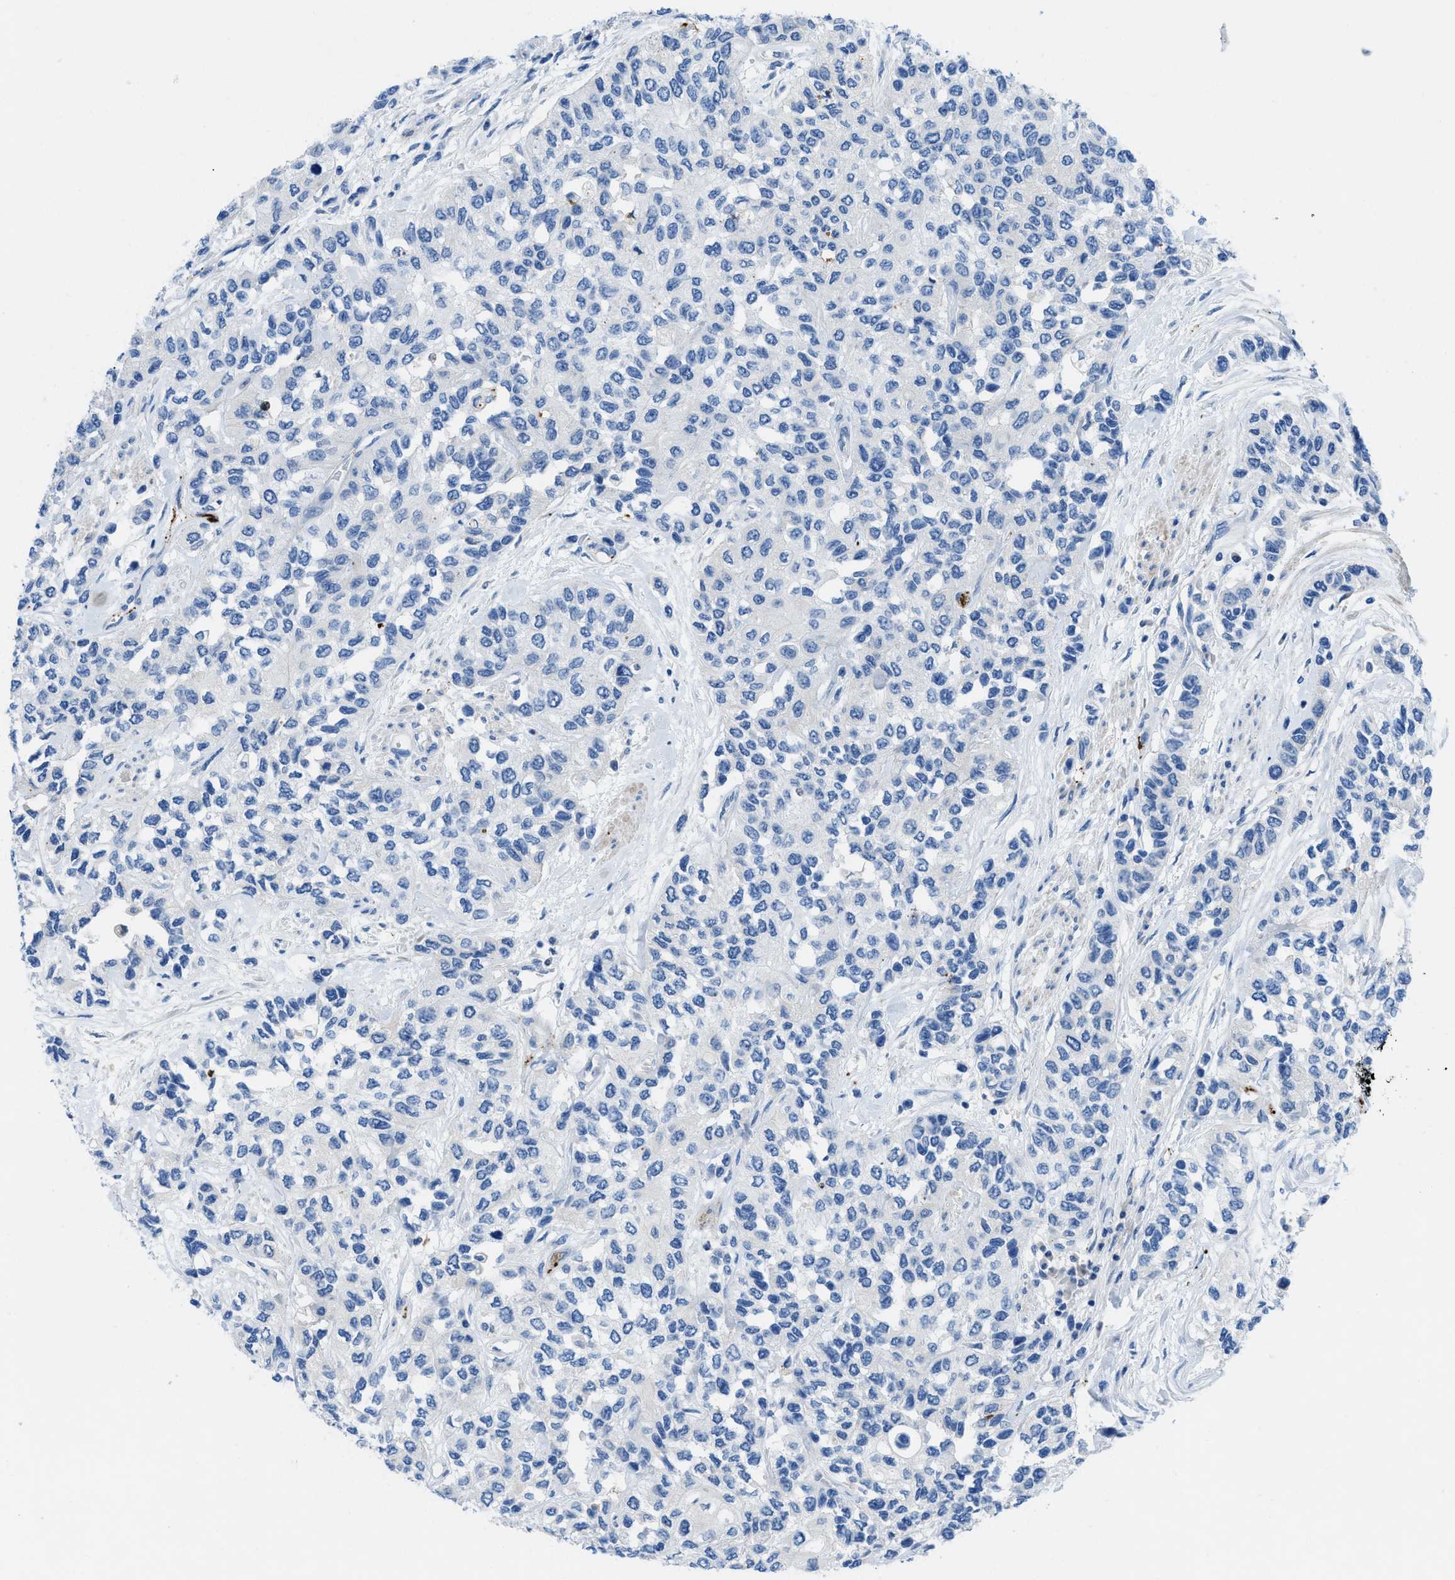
{"staining": {"intensity": "negative", "quantity": "none", "location": "none"}, "tissue": "urothelial cancer", "cell_type": "Tumor cells", "image_type": "cancer", "snomed": [{"axis": "morphology", "description": "Urothelial carcinoma, High grade"}, {"axis": "topography", "description": "Urinary bladder"}], "caption": "Immunohistochemical staining of human urothelial cancer displays no significant expression in tumor cells.", "gene": "XCR1", "patient": {"sex": "female", "age": 56}}